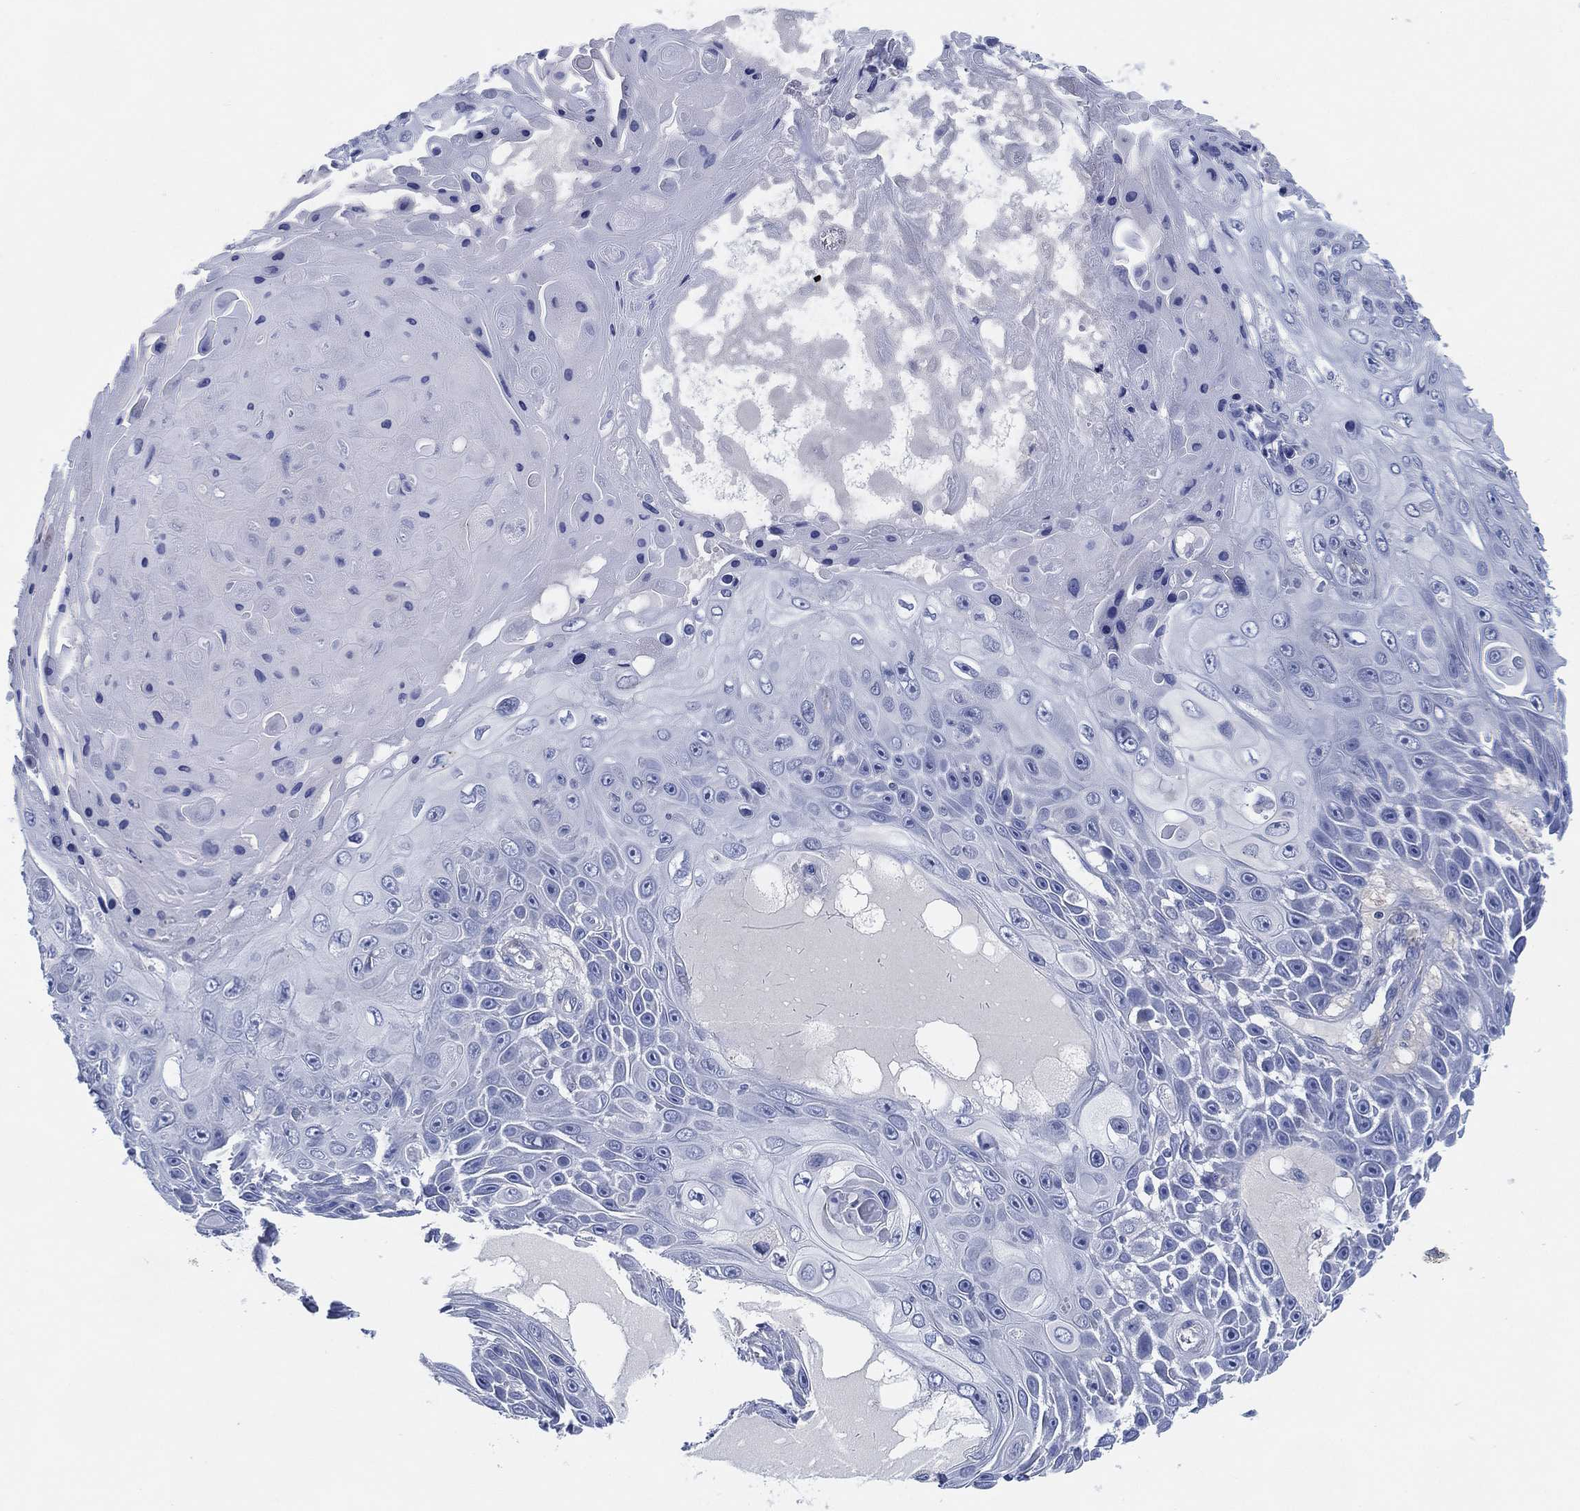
{"staining": {"intensity": "negative", "quantity": "none", "location": "none"}, "tissue": "skin cancer", "cell_type": "Tumor cells", "image_type": "cancer", "snomed": [{"axis": "morphology", "description": "Squamous cell carcinoma, NOS"}, {"axis": "topography", "description": "Skin"}], "caption": "Tumor cells show no significant positivity in skin cancer.", "gene": "ADAD2", "patient": {"sex": "male", "age": 82}}